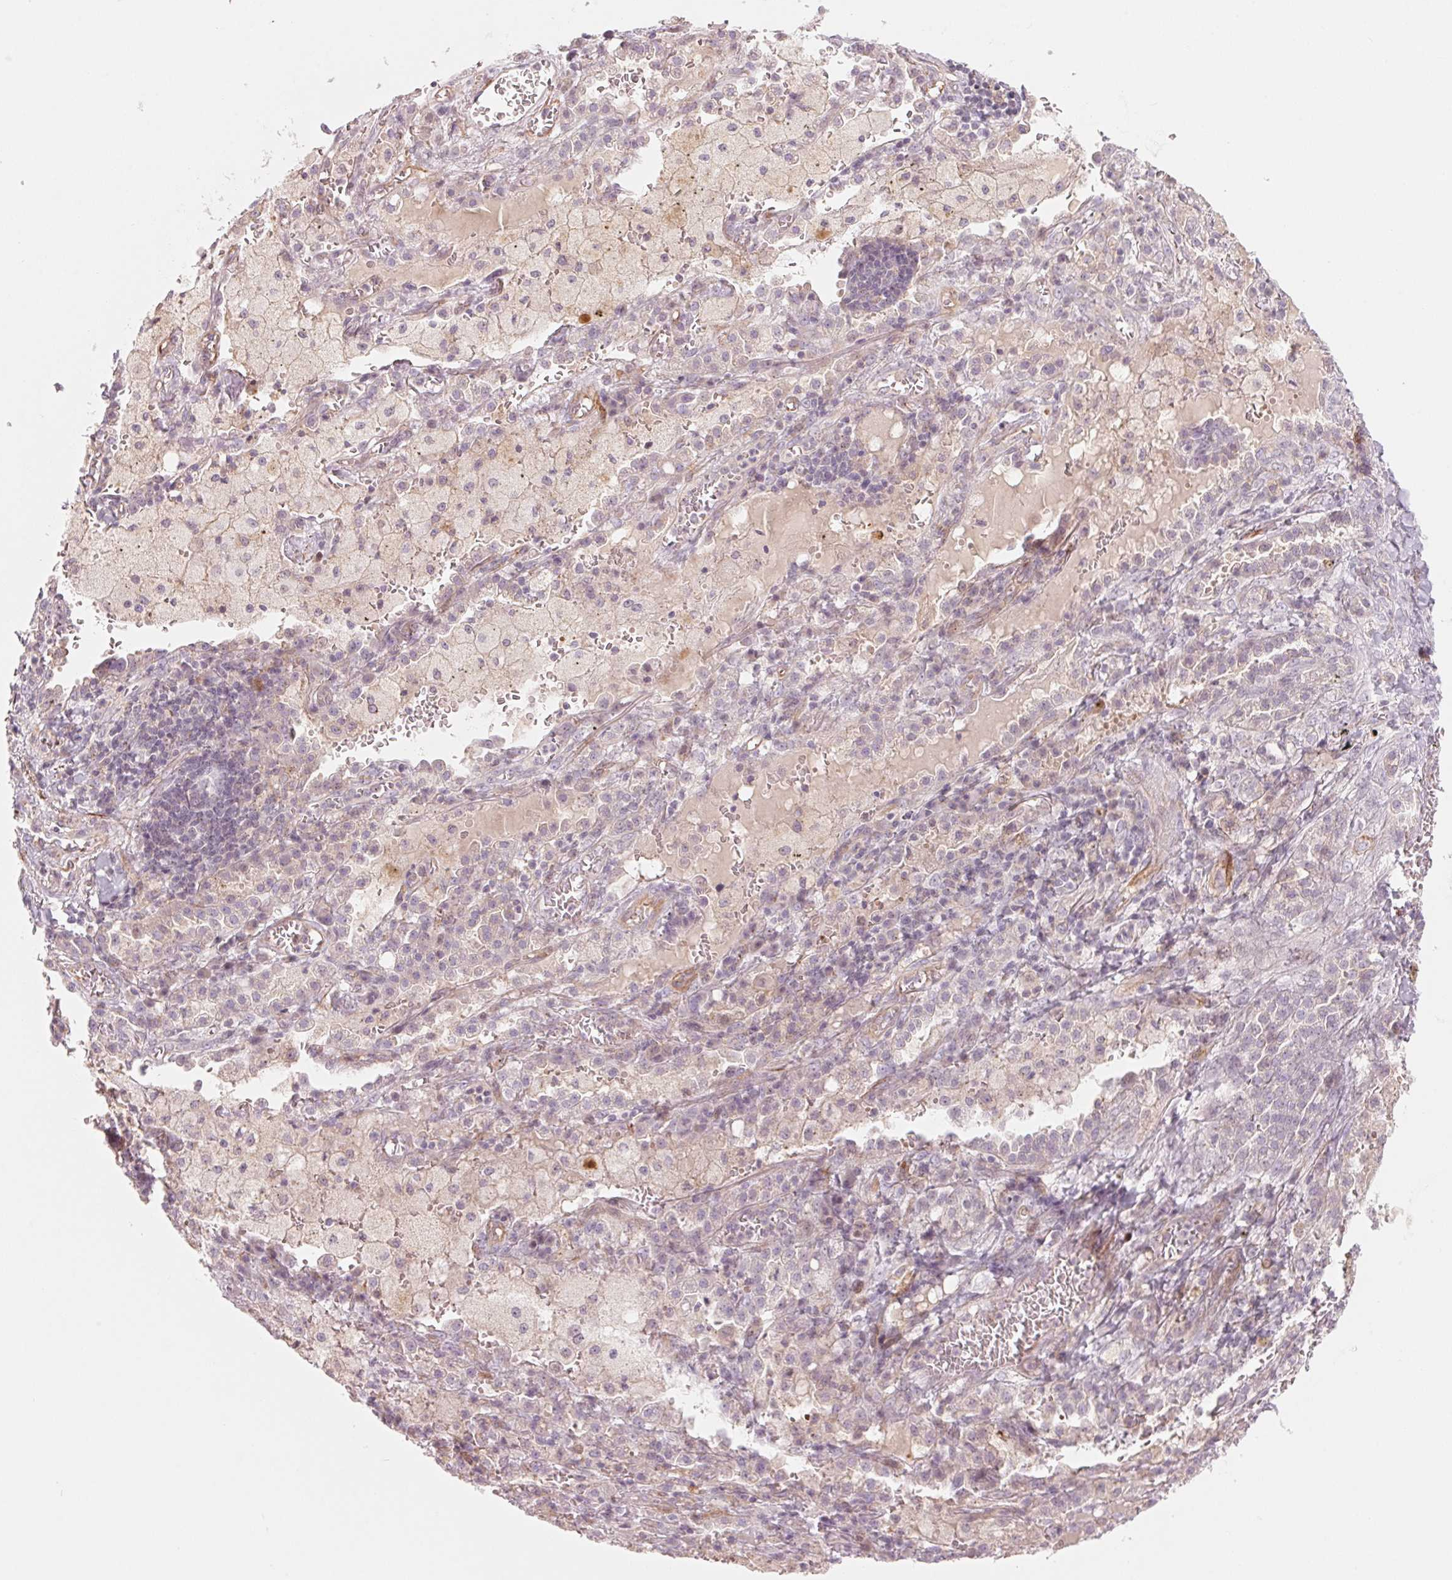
{"staining": {"intensity": "weak", "quantity": "<25%", "location": "cytoplasmic/membranous"}, "tissue": "lung cancer", "cell_type": "Tumor cells", "image_type": "cancer", "snomed": [{"axis": "morphology", "description": "Adenocarcinoma, NOS"}, {"axis": "topography", "description": "Lung"}], "caption": "Immunohistochemical staining of lung cancer displays no significant positivity in tumor cells. (DAB immunohistochemistry (IHC) visualized using brightfield microscopy, high magnification).", "gene": "SLC17A4", "patient": {"sex": "male", "age": 57}}